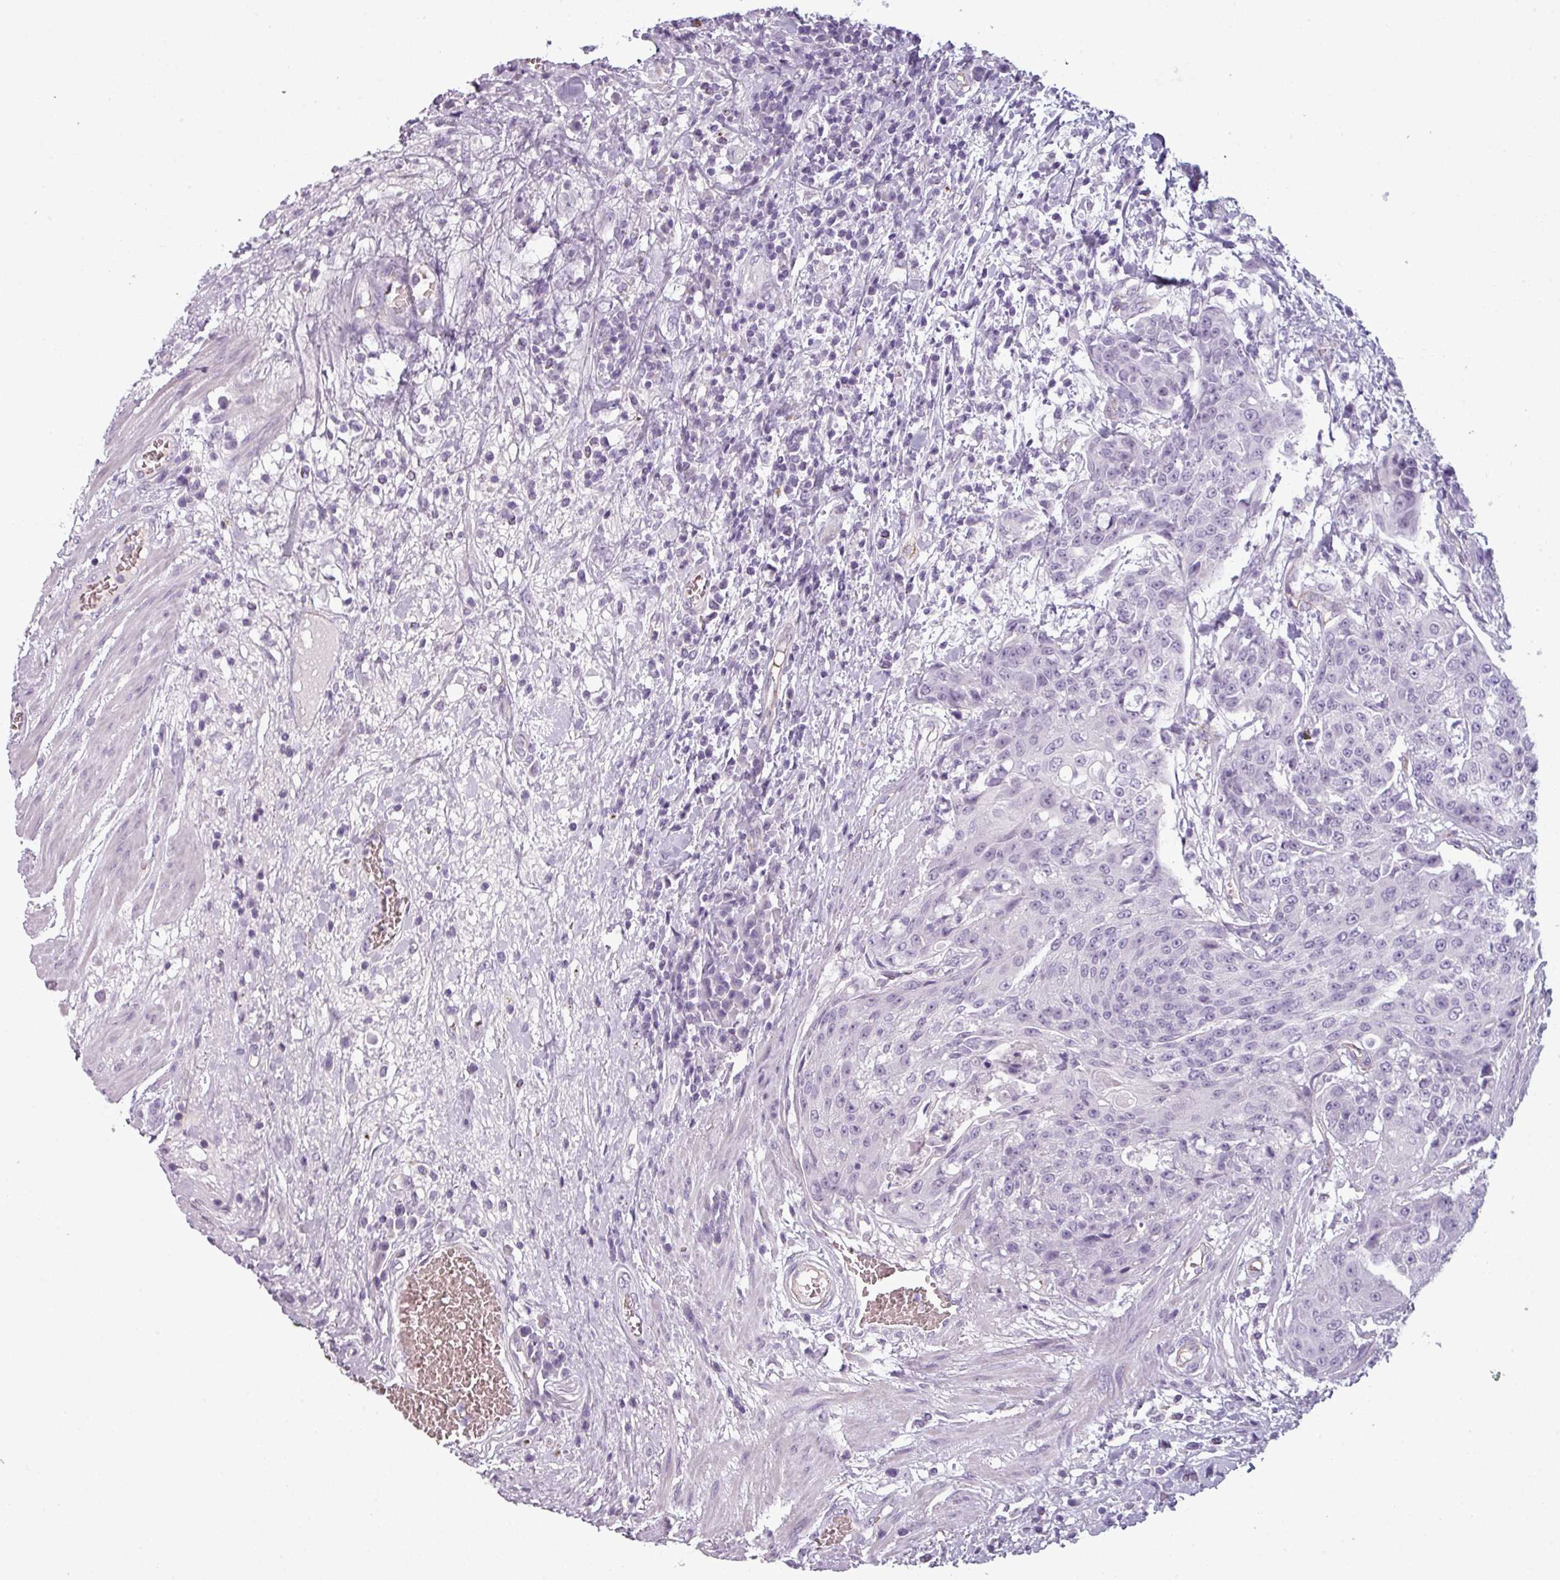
{"staining": {"intensity": "negative", "quantity": "none", "location": "none"}, "tissue": "urothelial cancer", "cell_type": "Tumor cells", "image_type": "cancer", "snomed": [{"axis": "morphology", "description": "Urothelial carcinoma, High grade"}, {"axis": "topography", "description": "Urinary bladder"}], "caption": "A micrograph of high-grade urothelial carcinoma stained for a protein reveals no brown staining in tumor cells.", "gene": "AREL1", "patient": {"sex": "female", "age": 63}}